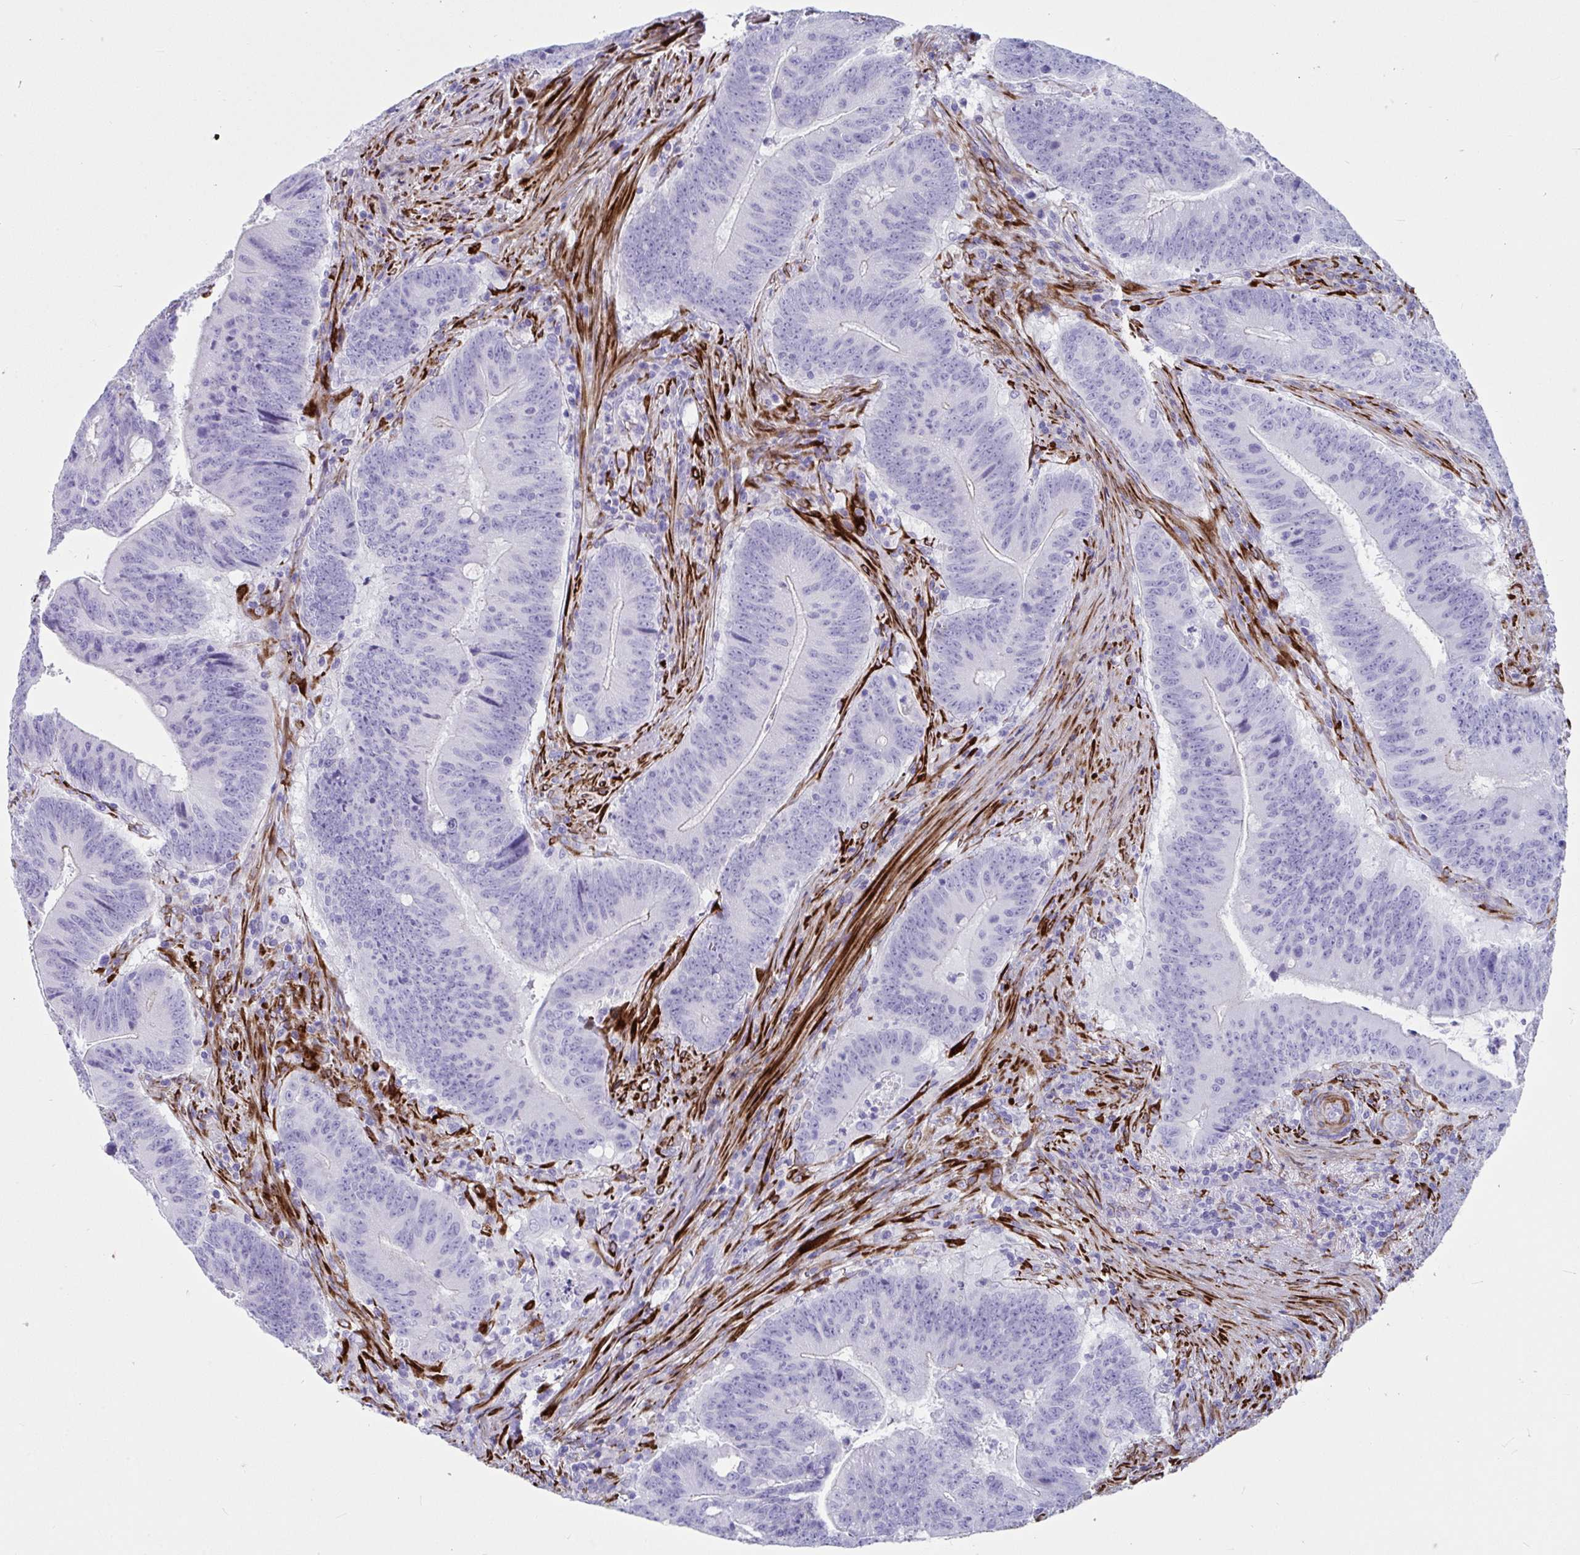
{"staining": {"intensity": "negative", "quantity": "none", "location": "none"}, "tissue": "colorectal cancer", "cell_type": "Tumor cells", "image_type": "cancer", "snomed": [{"axis": "morphology", "description": "Adenocarcinoma, NOS"}, {"axis": "topography", "description": "Colon"}], "caption": "Protein analysis of adenocarcinoma (colorectal) demonstrates no significant staining in tumor cells.", "gene": "GRXCR2", "patient": {"sex": "female", "age": 87}}